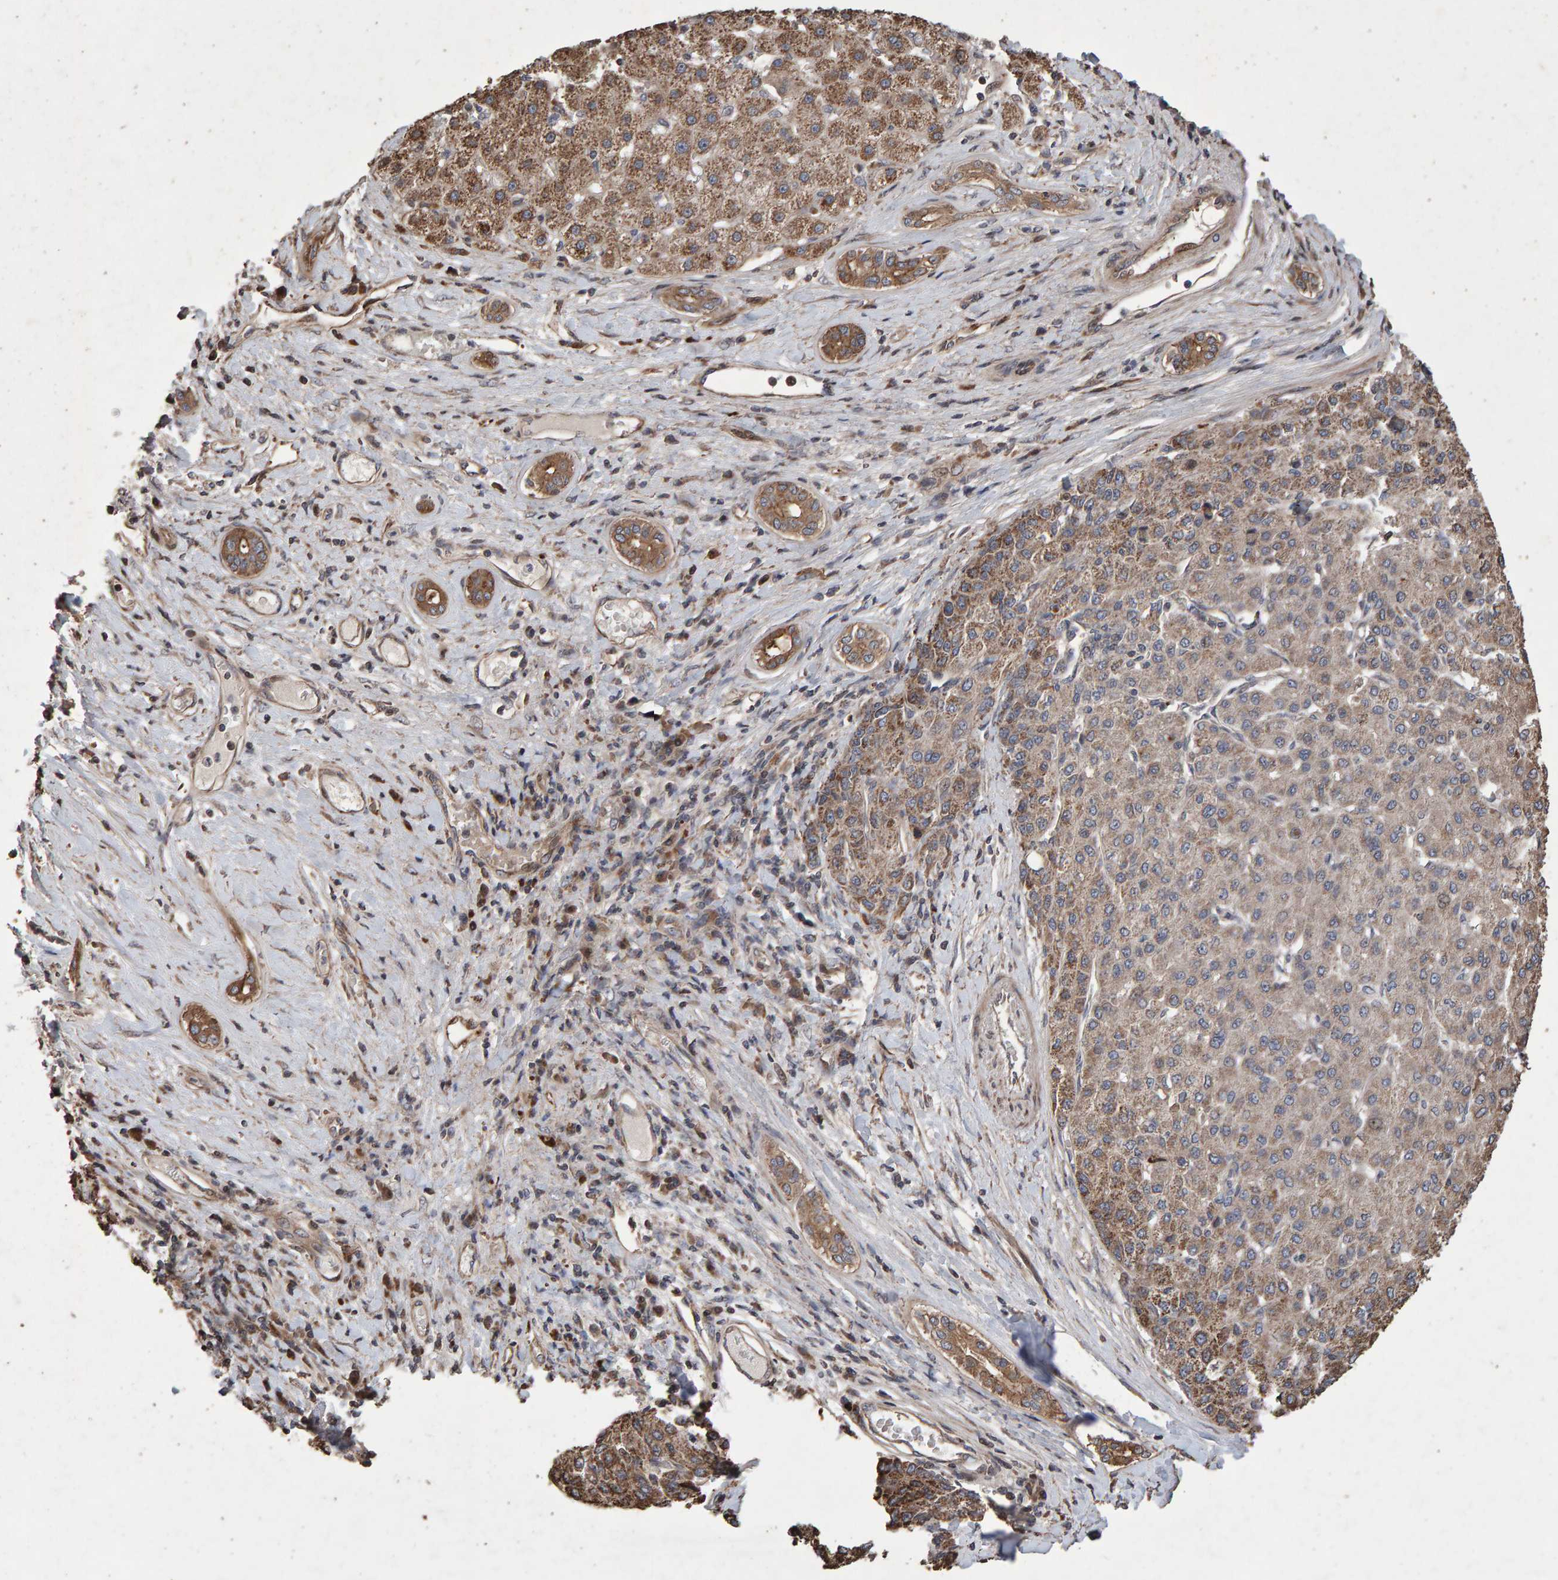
{"staining": {"intensity": "moderate", "quantity": ">75%", "location": "cytoplasmic/membranous"}, "tissue": "liver cancer", "cell_type": "Tumor cells", "image_type": "cancer", "snomed": [{"axis": "morphology", "description": "Carcinoma, Hepatocellular, NOS"}, {"axis": "topography", "description": "Liver"}], "caption": "A micrograph of liver cancer stained for a protein displays moderate cytoplasmic/membranous brown staining in tumor cells.", "gene": "OSBP2", "patient": {"sex": "male", "age": 65}}